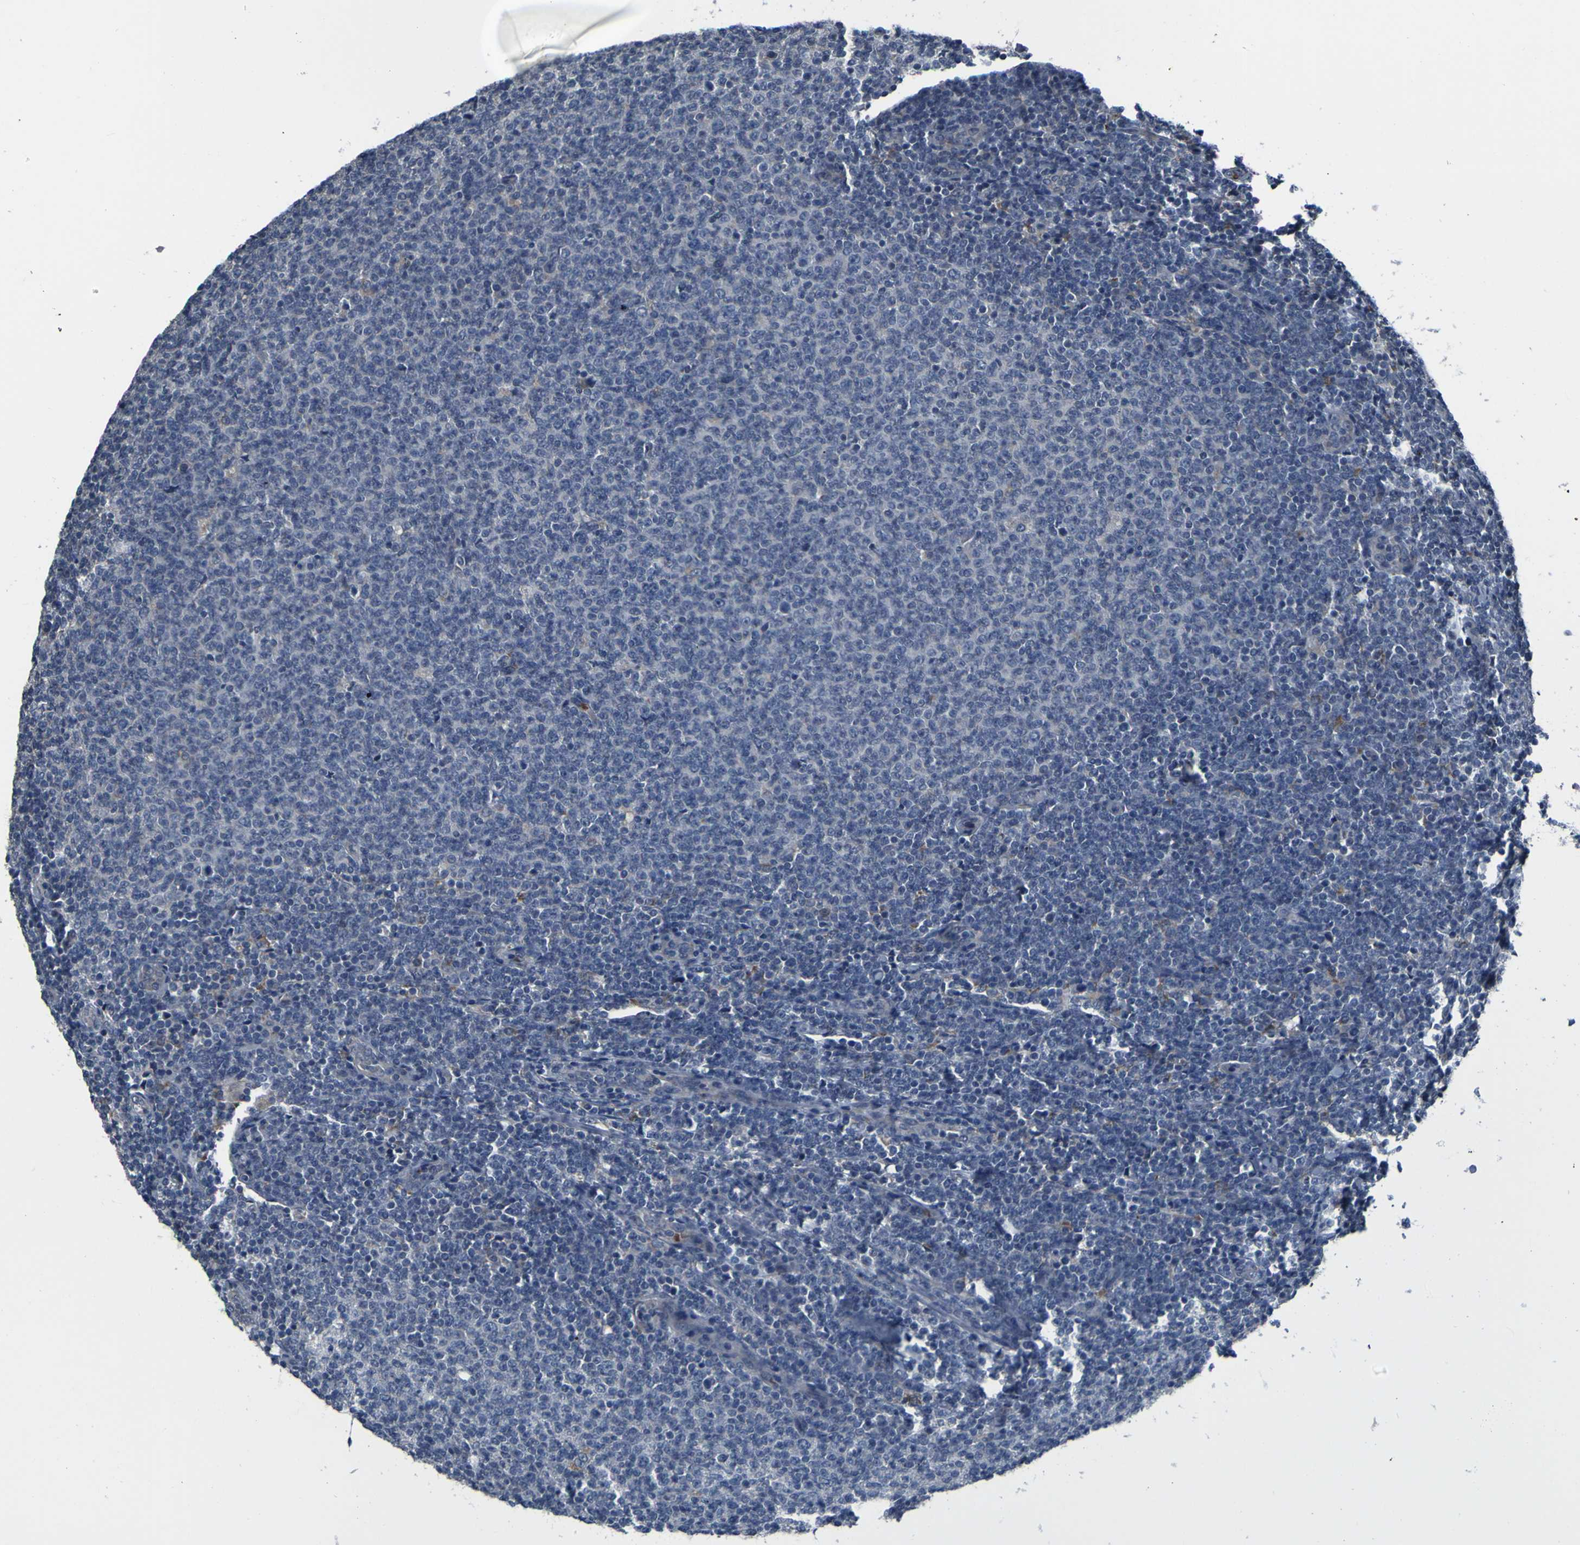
{"staining": {"intensity": "negative", "quantity": "none", "location": "none"}, "tissue": "lymphoma", "cell_type": "Tumor cells", "image_type": "cancer", "snomed": [{"axis": "morphology", "description": "Malignant lymphoma, non-Hodgkin's type, Low grade"}, {"axis": "topography", "description": "Lymph node"}], "caption": "An immunohistochemistry (IHC) histopathology image of low-grade malignant lymphoma, non-Hodgkin's type is shown. There is no staining in tumor cells of low-grade malignant lymphoma, non-Hodgkin's type.", "gene": "GRAMD1A", "patient": {"sex": "male", "age": 66}}